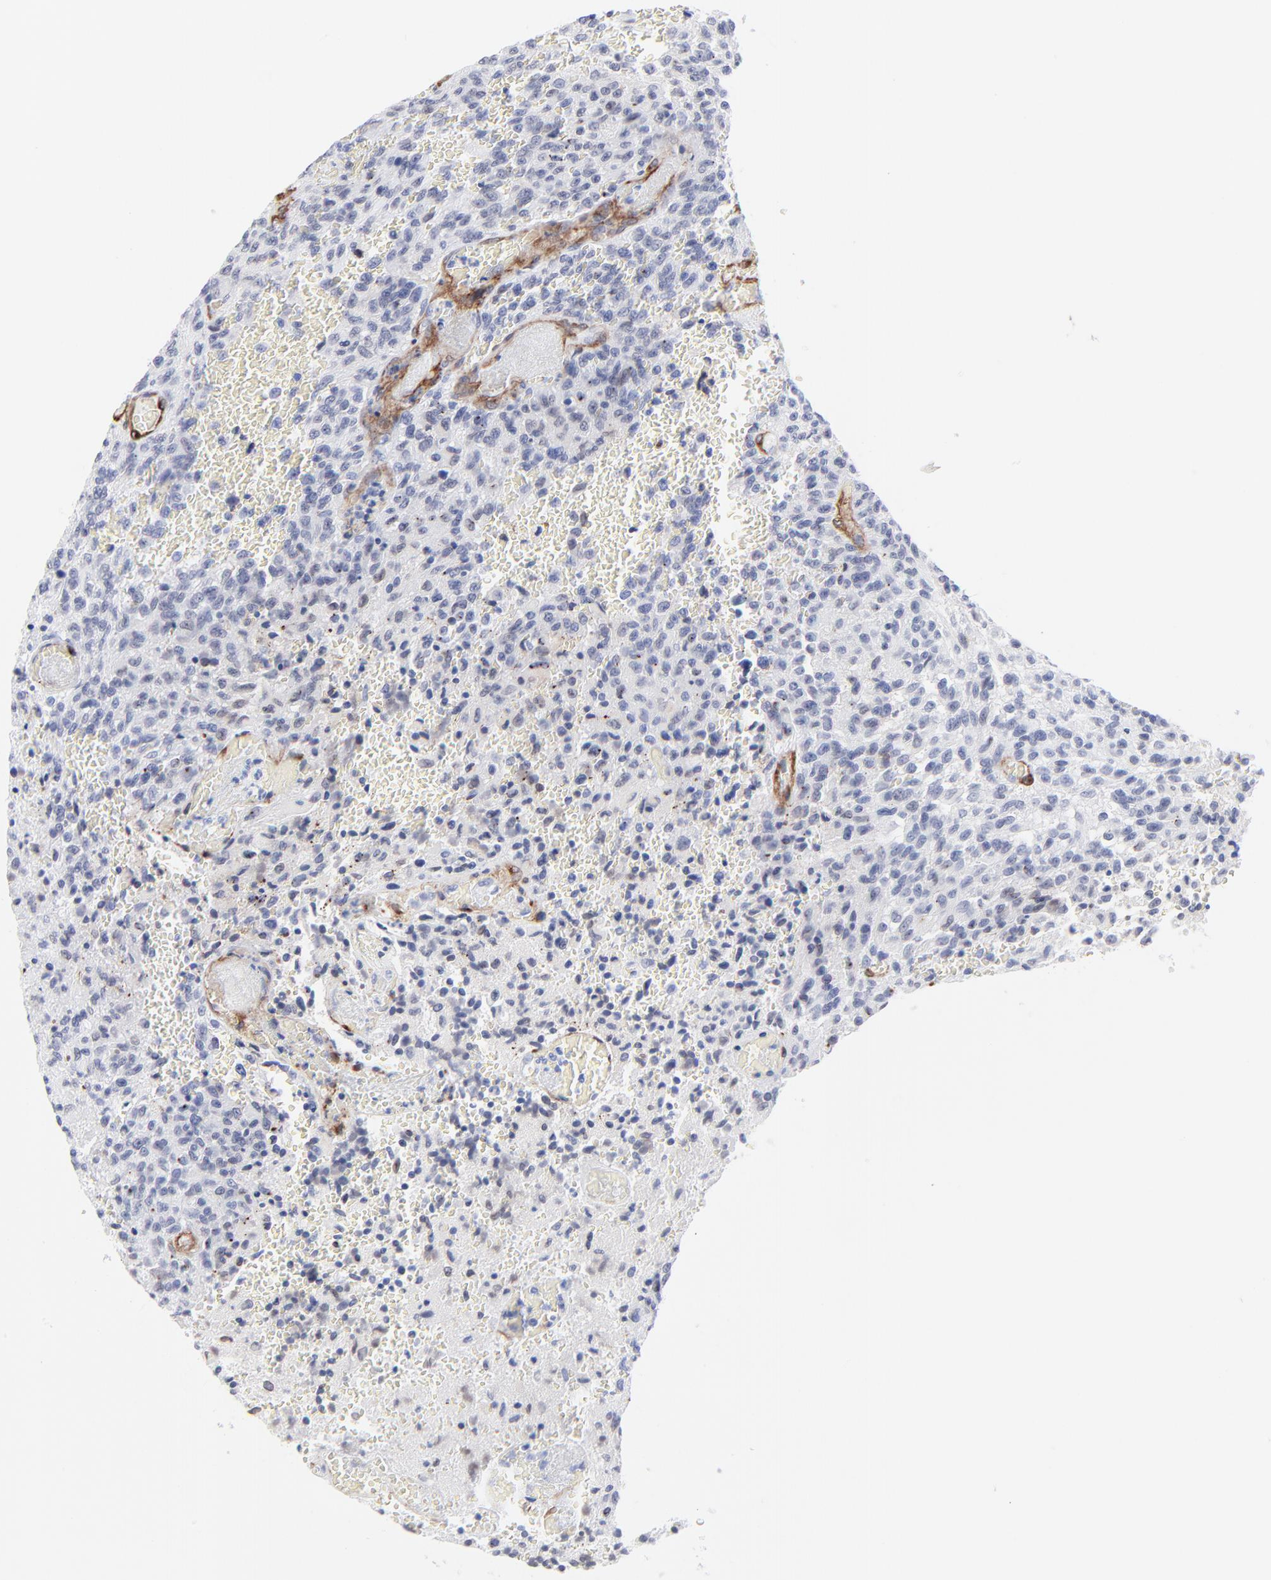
{"staining": {"intensity": "weak", "quantity": "<25%", "location": "nuclear"}, "tissue": "glioma", "cell_type": "Tumor cells", "image_type": "cancer", "snomed": [{"axis": "morphology", "description": "Normal tissue, NOS"}, {"axis": "morphology", "description": "Glioma, malignant, High grade"}, {"axis": "topography", "description": "Cerebral cortex"}], "caption": "Immunohistochemistry (IHC) image of high-grade glioma (malignant) stained for a protein (brown), which exhibits no positivity in tumor cells.", "gene": "PDGFRB", "patient": {"sex": "male", "age": 56}}